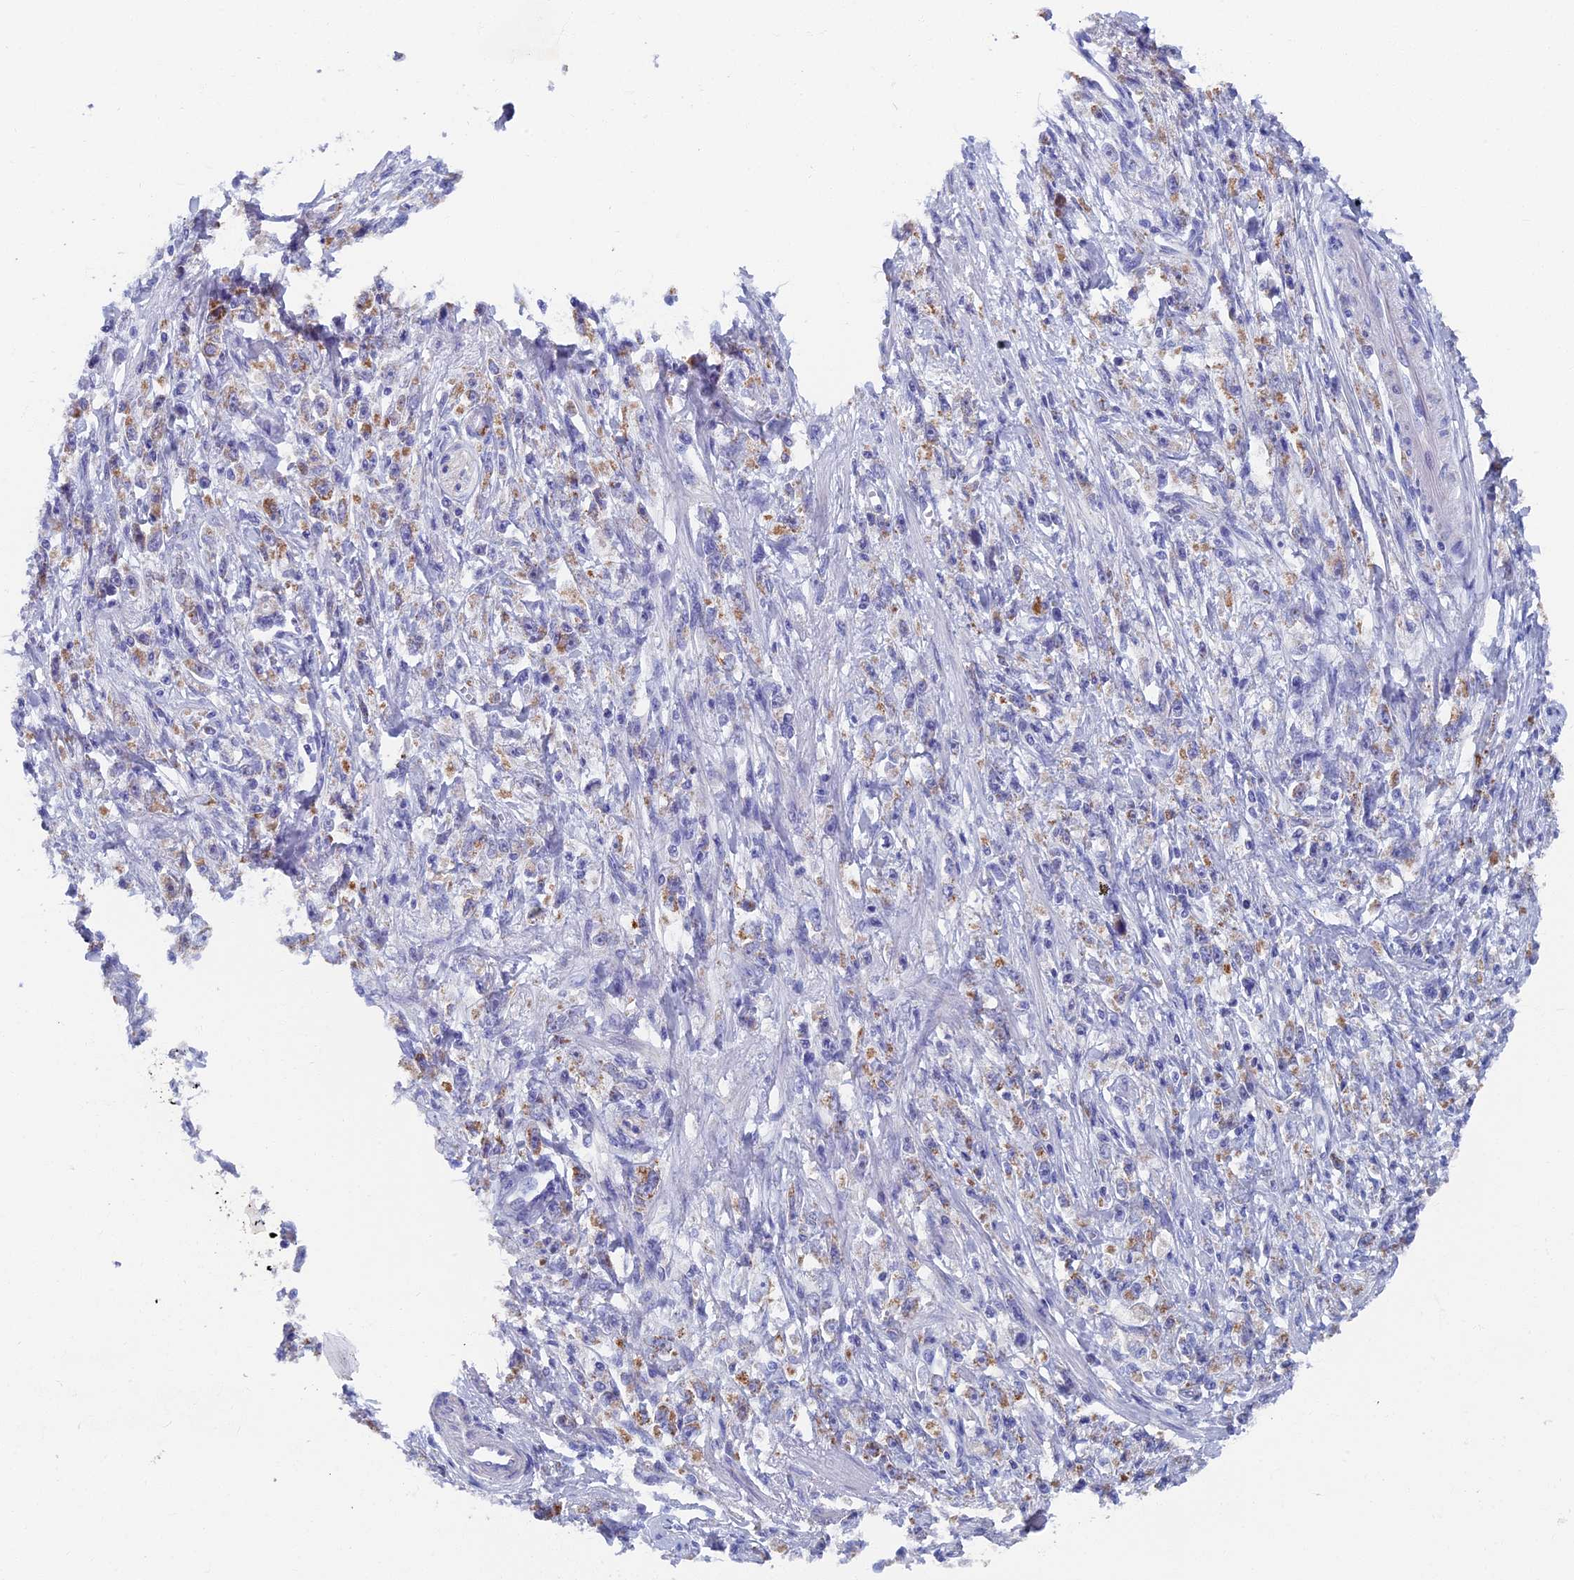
{"staining": {"intensity": "moderate", "quantity": "<25%", "location": "cytoplasmic/membranous"}, "tissue": "stomach cancer", "cell_type": "Tumor cells", "image_type": "cancer", "snomed": [{"axis": "morphology", "description": "Adenocarcinoma, NOS"}, {"axis": "topography", "description": "Stomach"}], "caption": "Adenocarcinoma (stomach) stained with immunohistochemistry (IHC) shows moderate cytoplasmic/membranous expression in about <25% of tumor cells.", "gene": "OAT", "patient": {"sex": "female", "age": 59}}